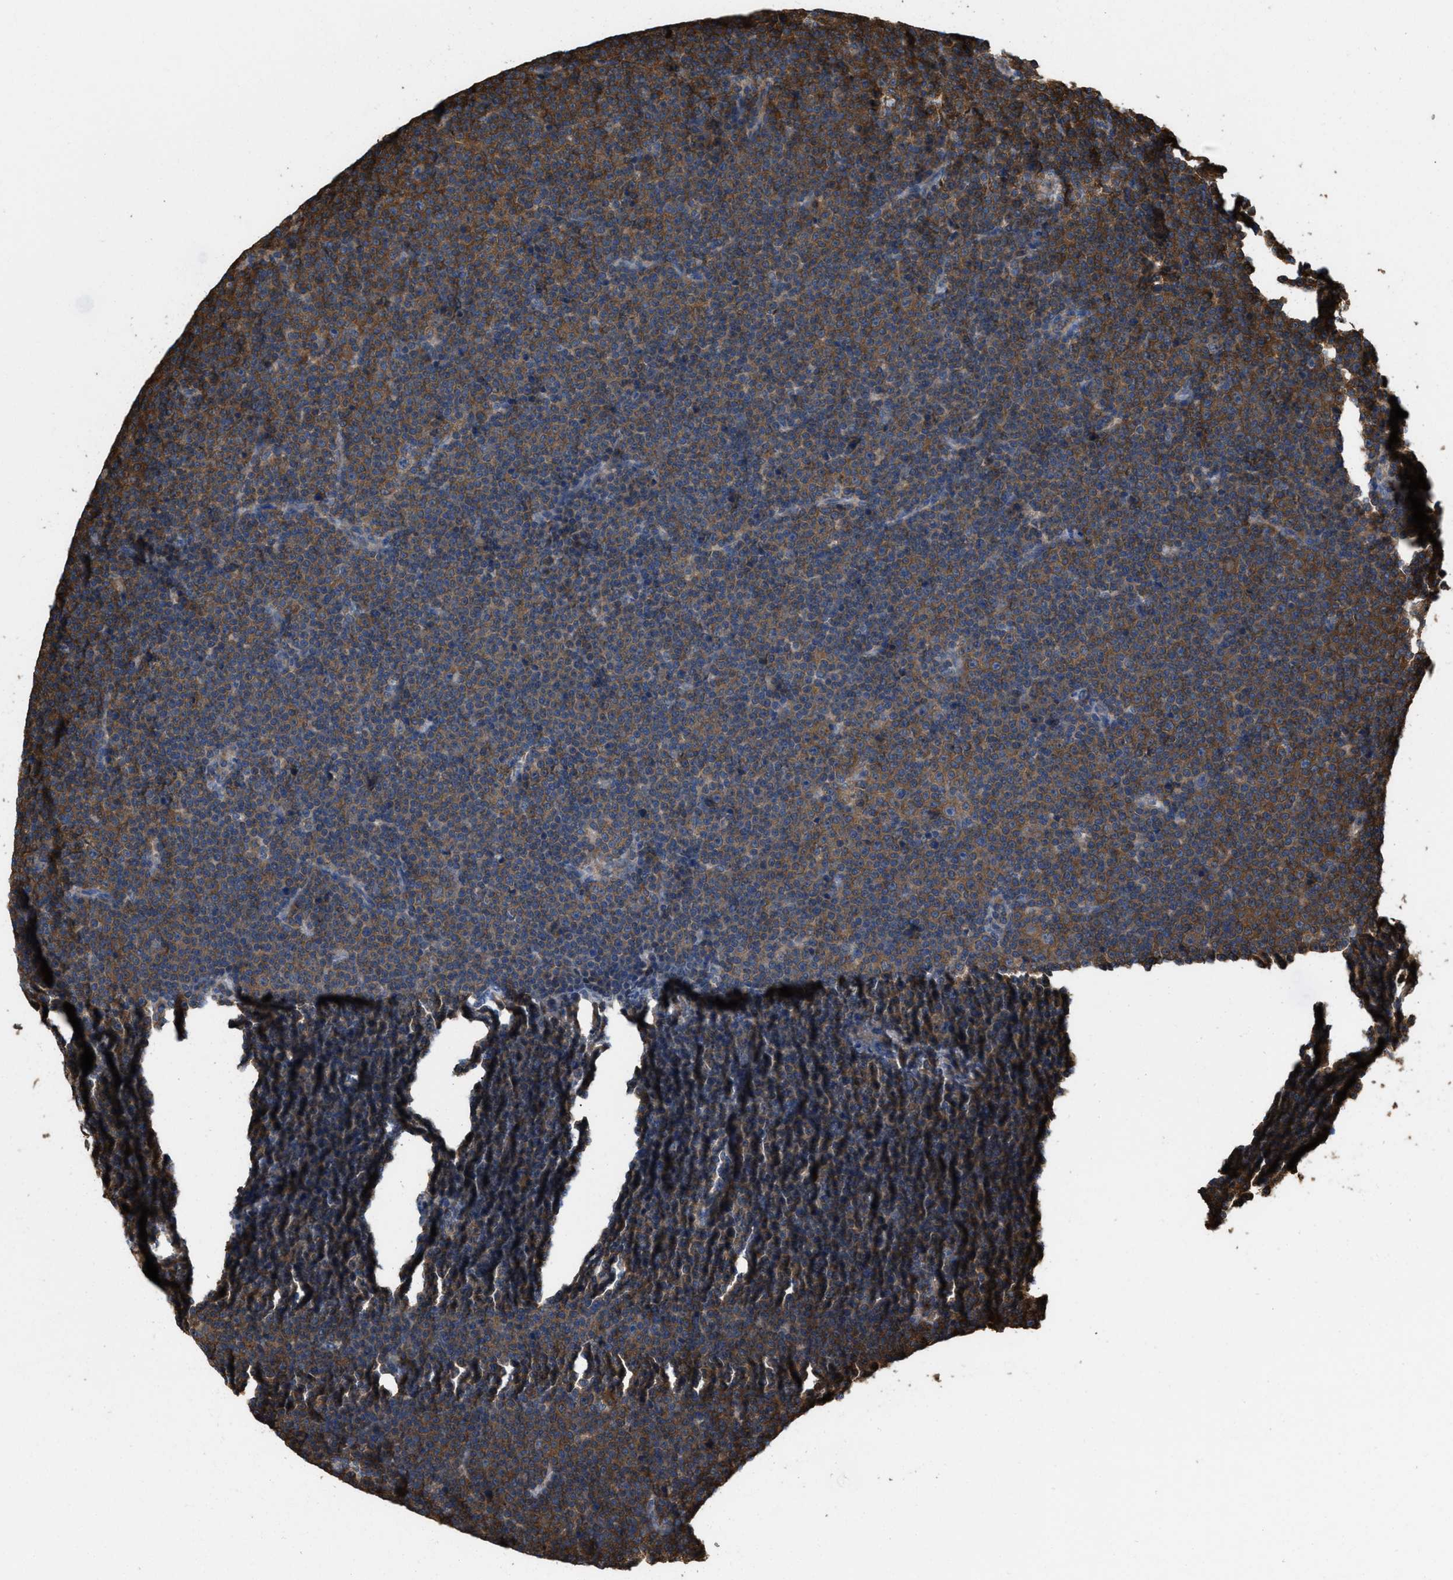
{"staining": {"intensity": "moderate", "quantity": ">75%", "location": "cytoplasmic/membranous"}, "tissue": "lymphoma", "cell_type": "Tumor cells", "image_type": "cancer", "snomed": [{"axis": "morphology", "description": "Malignant lymphoma, non-Hodgkin's type, Low grade"}, {"axis": "topography", "description": "Lymph node"}], "caption": "High-magnification brightfield microscopy of lymphoma stained with DAB (brown) and counterstained with hematoxylin (blue). tumor cells exhibit moderate cytoplasmic/membranous staining is identified in approximately>75% of cells. (DAB IHC with brightfield microscopy, high magnification).", "gene": "ATIC", "patient": {"sex": "female", "age": 67}}